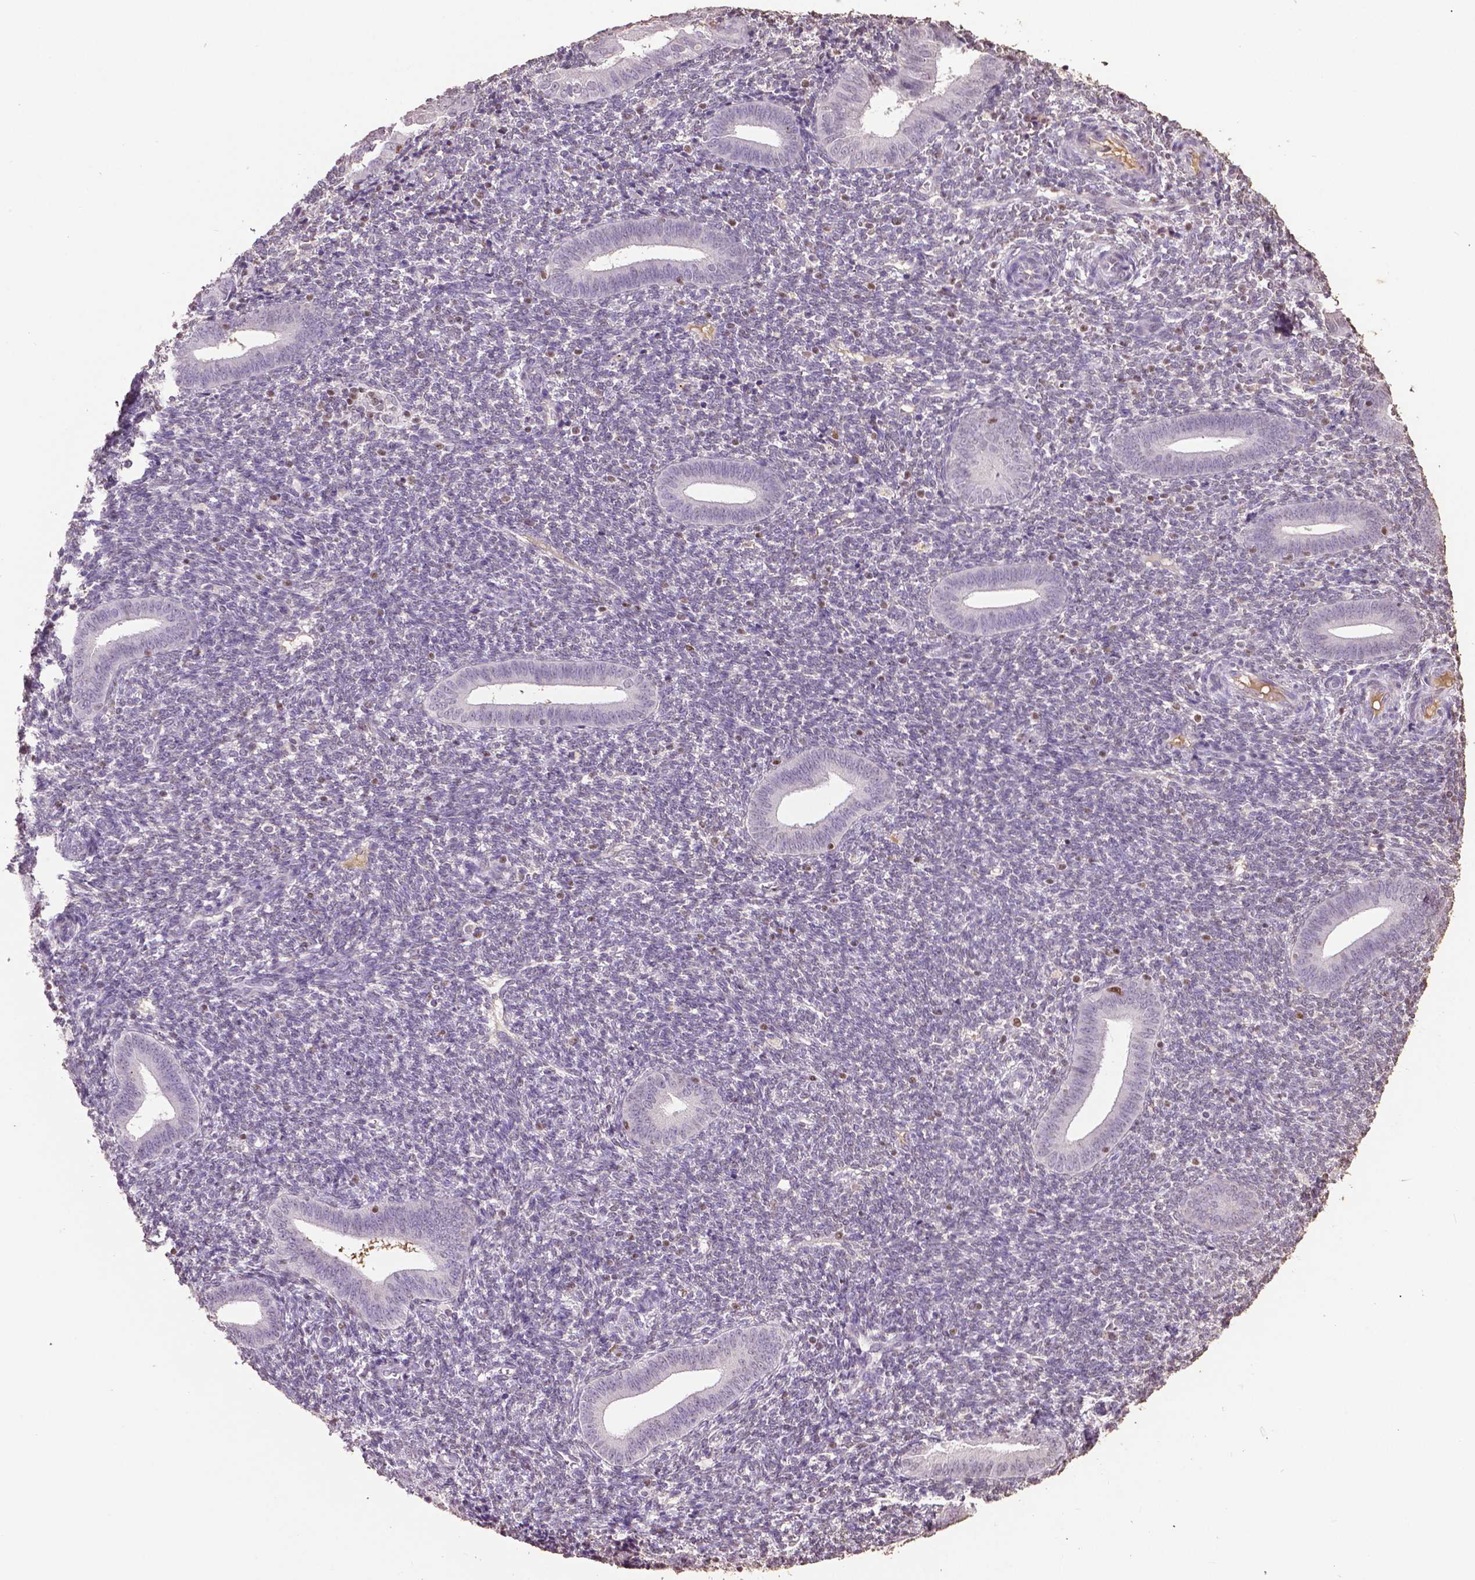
{"staining": {"intensity": "negative", "quantity": "none", "location": "none"}, "tissue": "endometrium", "cell_type": "Cells in endometrial stroma", "image_type": "normal", "snomed": [{"axis": "morphology", "description": "Normal tissue, NOS"}, {"axis": "topography", "description": "Endometrium"}], "caption": "The micrograph exhibits no staining of cells in endometrial stroma in normal endometrium.", "gene": "RUNX3", "patient": {"sex": "female", "age": 25}}